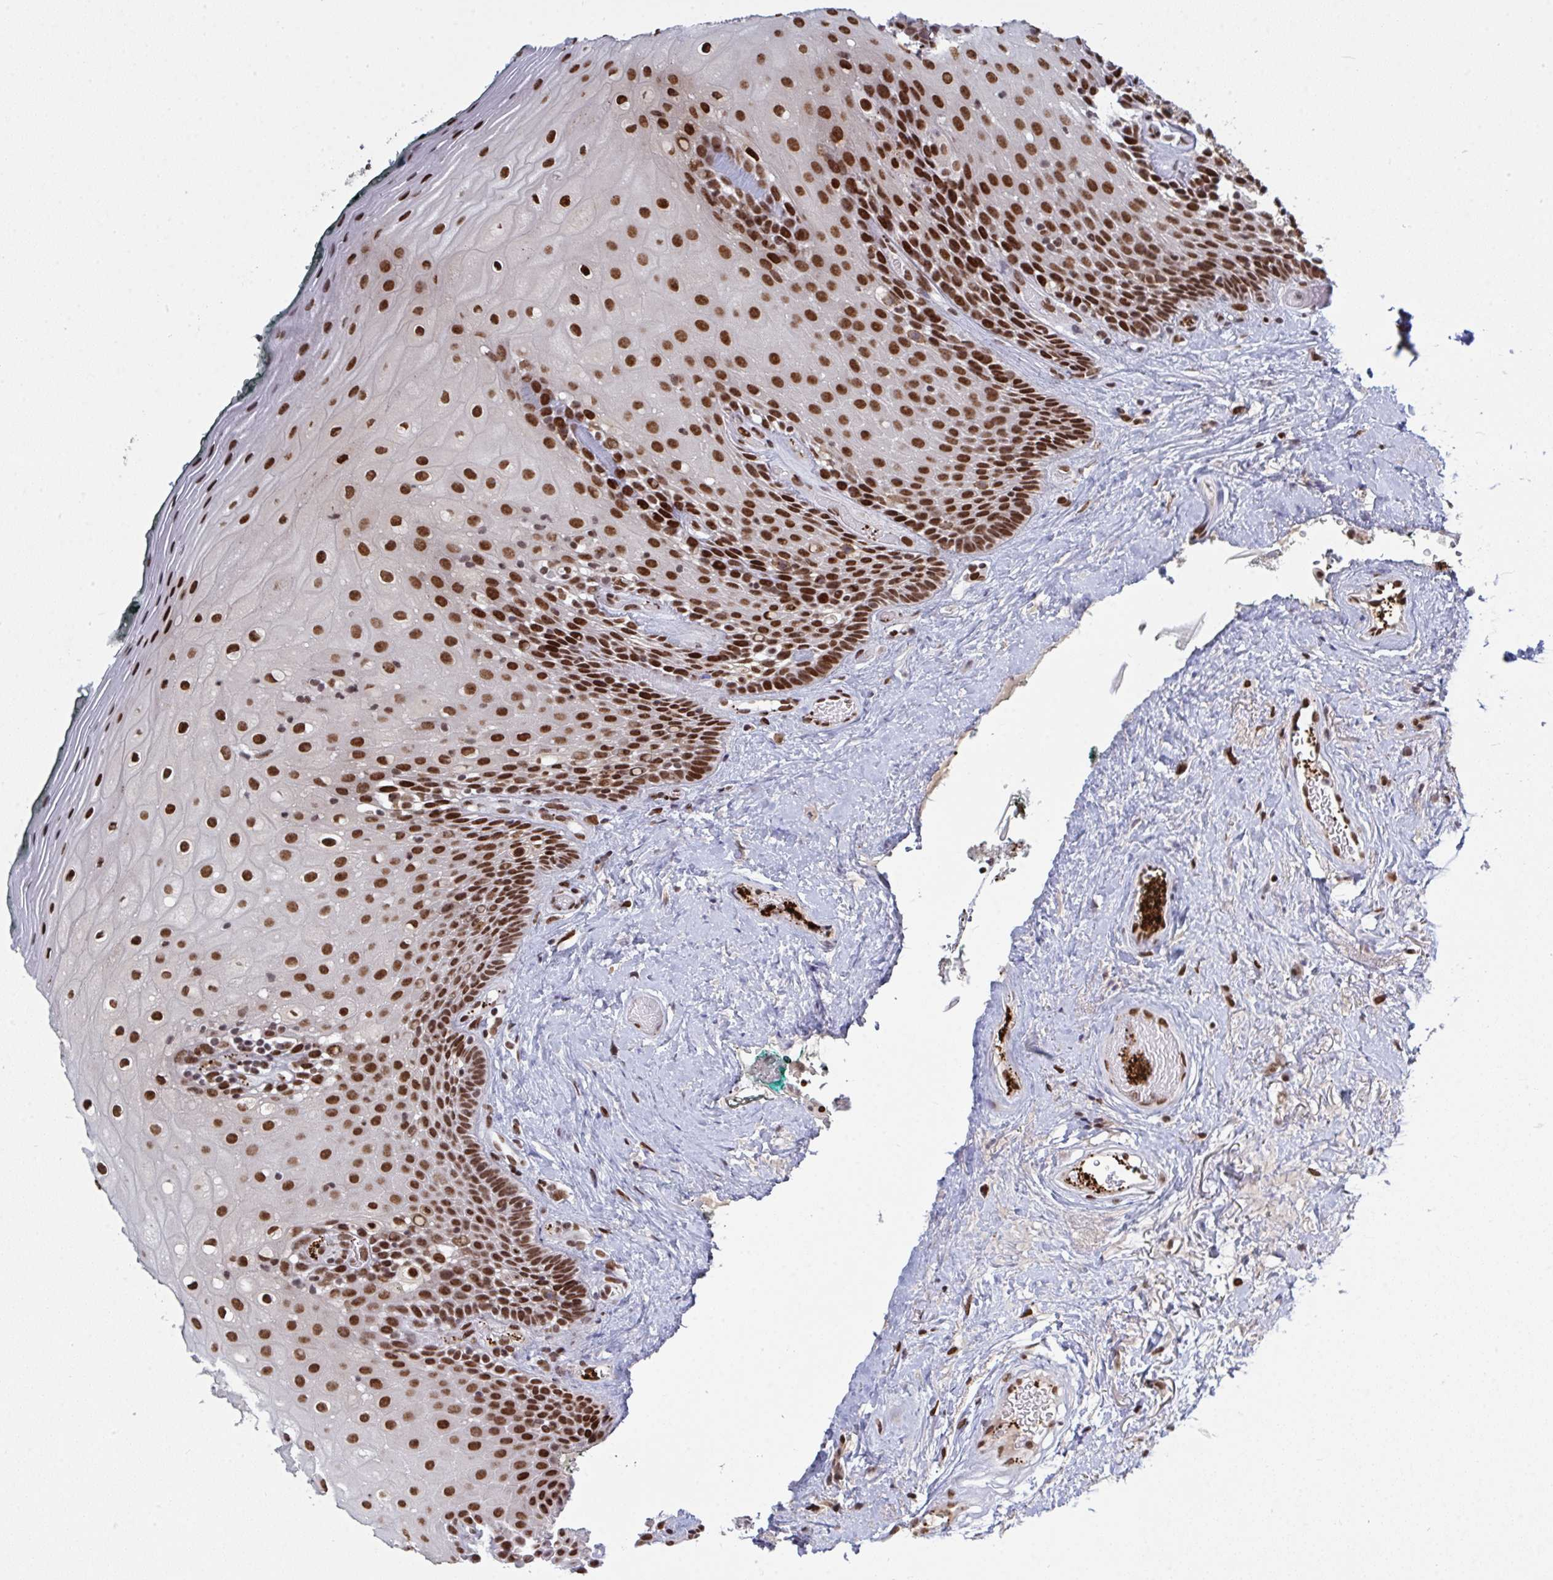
{"staining": {"intensity": "strong", "quantity": ">75%", "location": "nuclear"}, "tissue": "oral mucosa", "cell_type": "Squamous epithelial cells", "image_type": "normal", "snomed": [{"axis": "morphology", "description": "Normal tissue, NOS"}, {"axis": "morphology", "description": "Squamous cell carcinoma, NOS"}, {"axis": "topography", "description": "Oral tissue"}, {"axis": "topography", "description": "Head-Neck"}], "caption": "This histopathology image shows normal oral mucosa stained with immunohistochemistry (IHC) to label a protein in brown. The nuclear of squamous epithelial cells show strong positivity for the protein. Nuclei are counter-stained blue.", "gene": "ZNF607", "patient": {"sex": "male", "age": 64}}